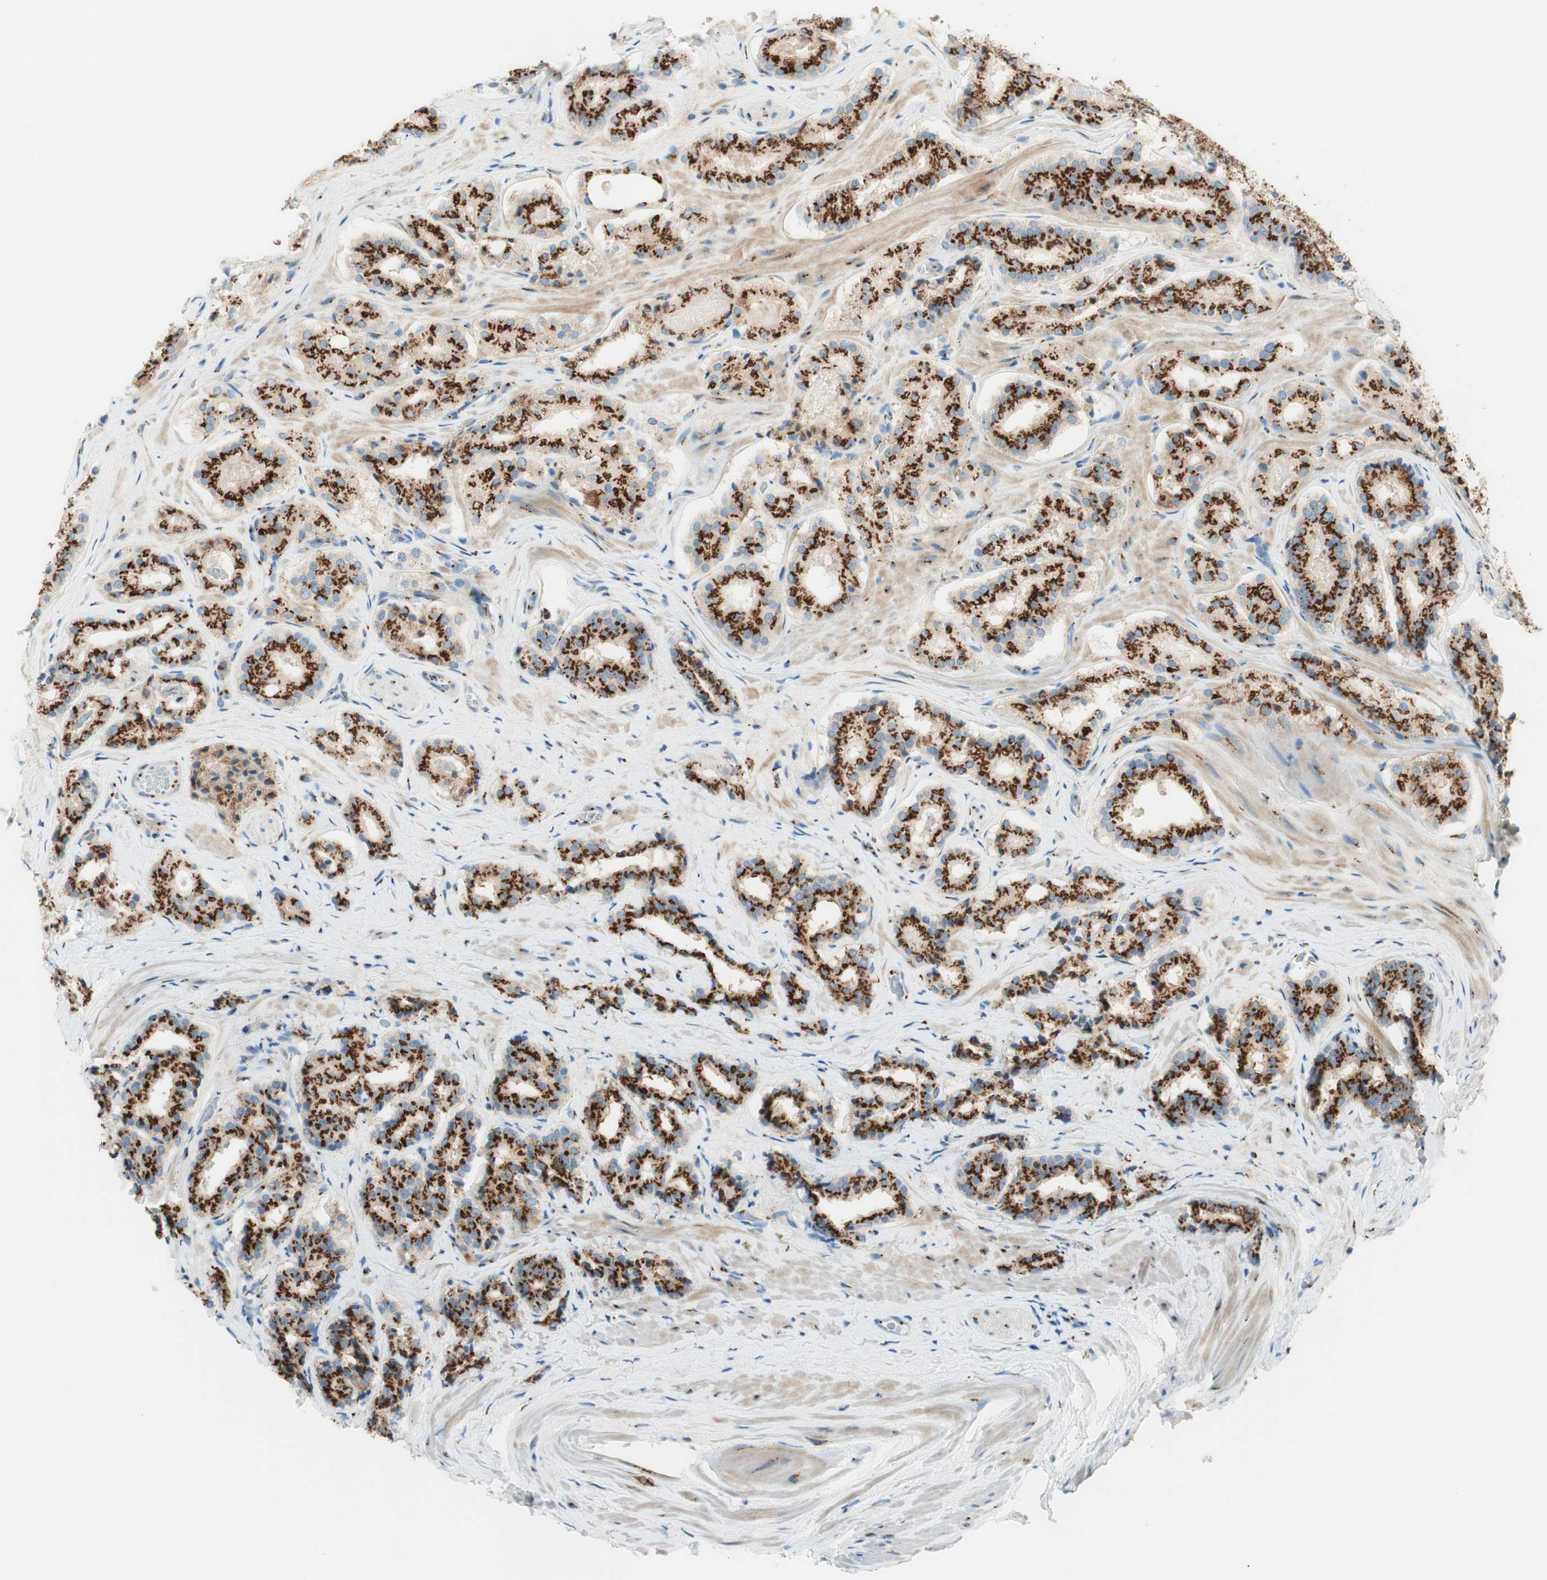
{"staining": {"intensity": "strong", "quantity": ">75%", "location": "cytoplasmic/membranous"}, "tissue": "prostate cancer", "cell_type": "Tumor cells", "image_type": "cancer", "snomed": [{"axis": "morphology", "description": "Adenocarcinoma, High grade"}, {"axis": "topography", "description": "Prostate"}], "caption": "Human prostate cancer stained with a protein marker exhibits strong staining in tumor cells.", "gene": "GOLGB1", "patient": {"sex": "male", "age": 60}}